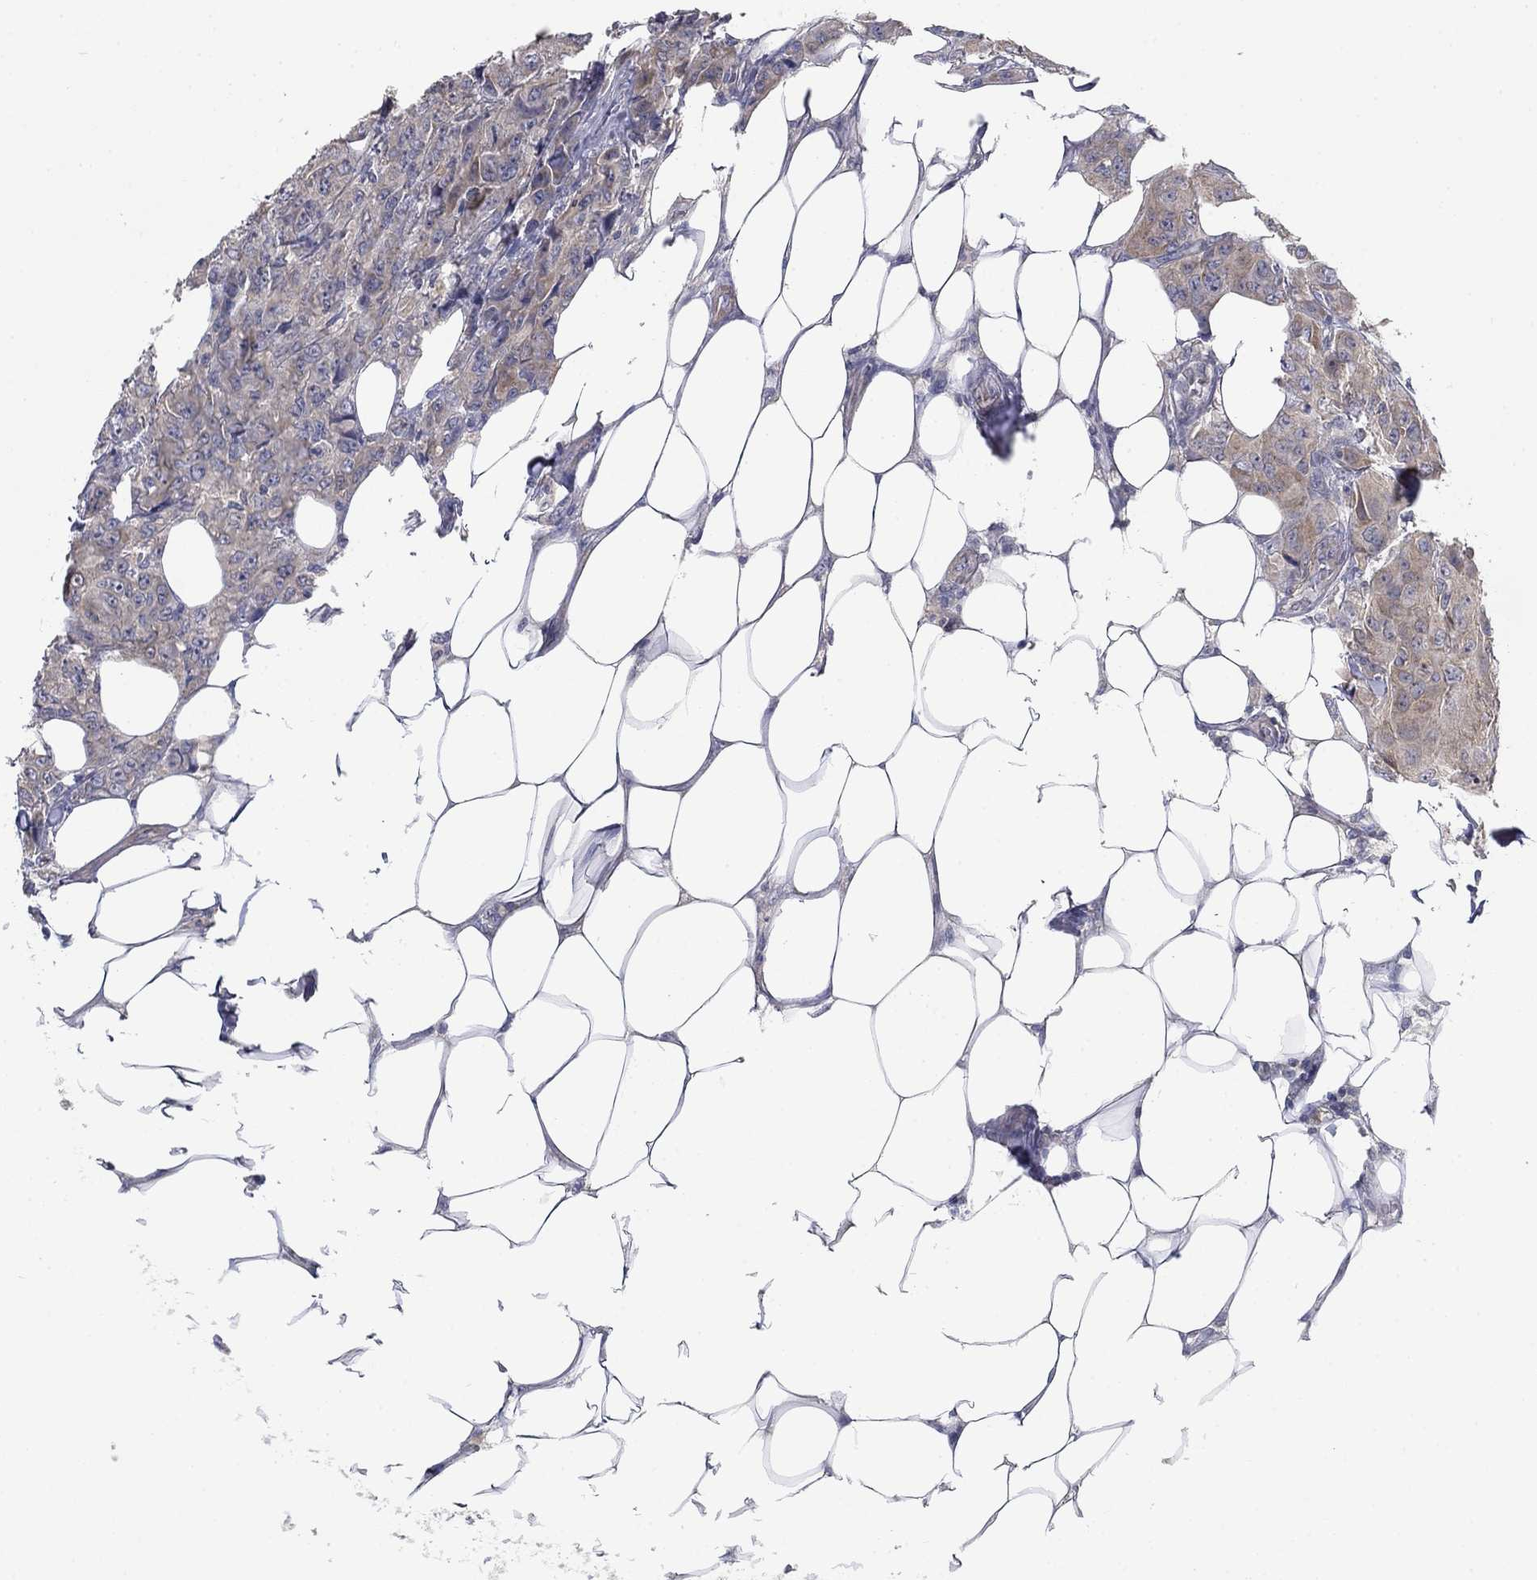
{"staining": {"intensity": "negative", "quantity": "none", "location": "none"}, "tissue": "breast cancer", "cell_type": "Tumor cells", "image_type": "cancer", "snomed": [{"axis": "morphology", "description": "Duct carcinoma"}, {"axis": "topography", "description": "Breast"}], "caption": "This is an IHC histopathology image of infiltrating ductal carcinoma (breast). There is no staining in tumor cells.", "gene": "GRK7", "patient": {"sex": "female", "age": 43}}